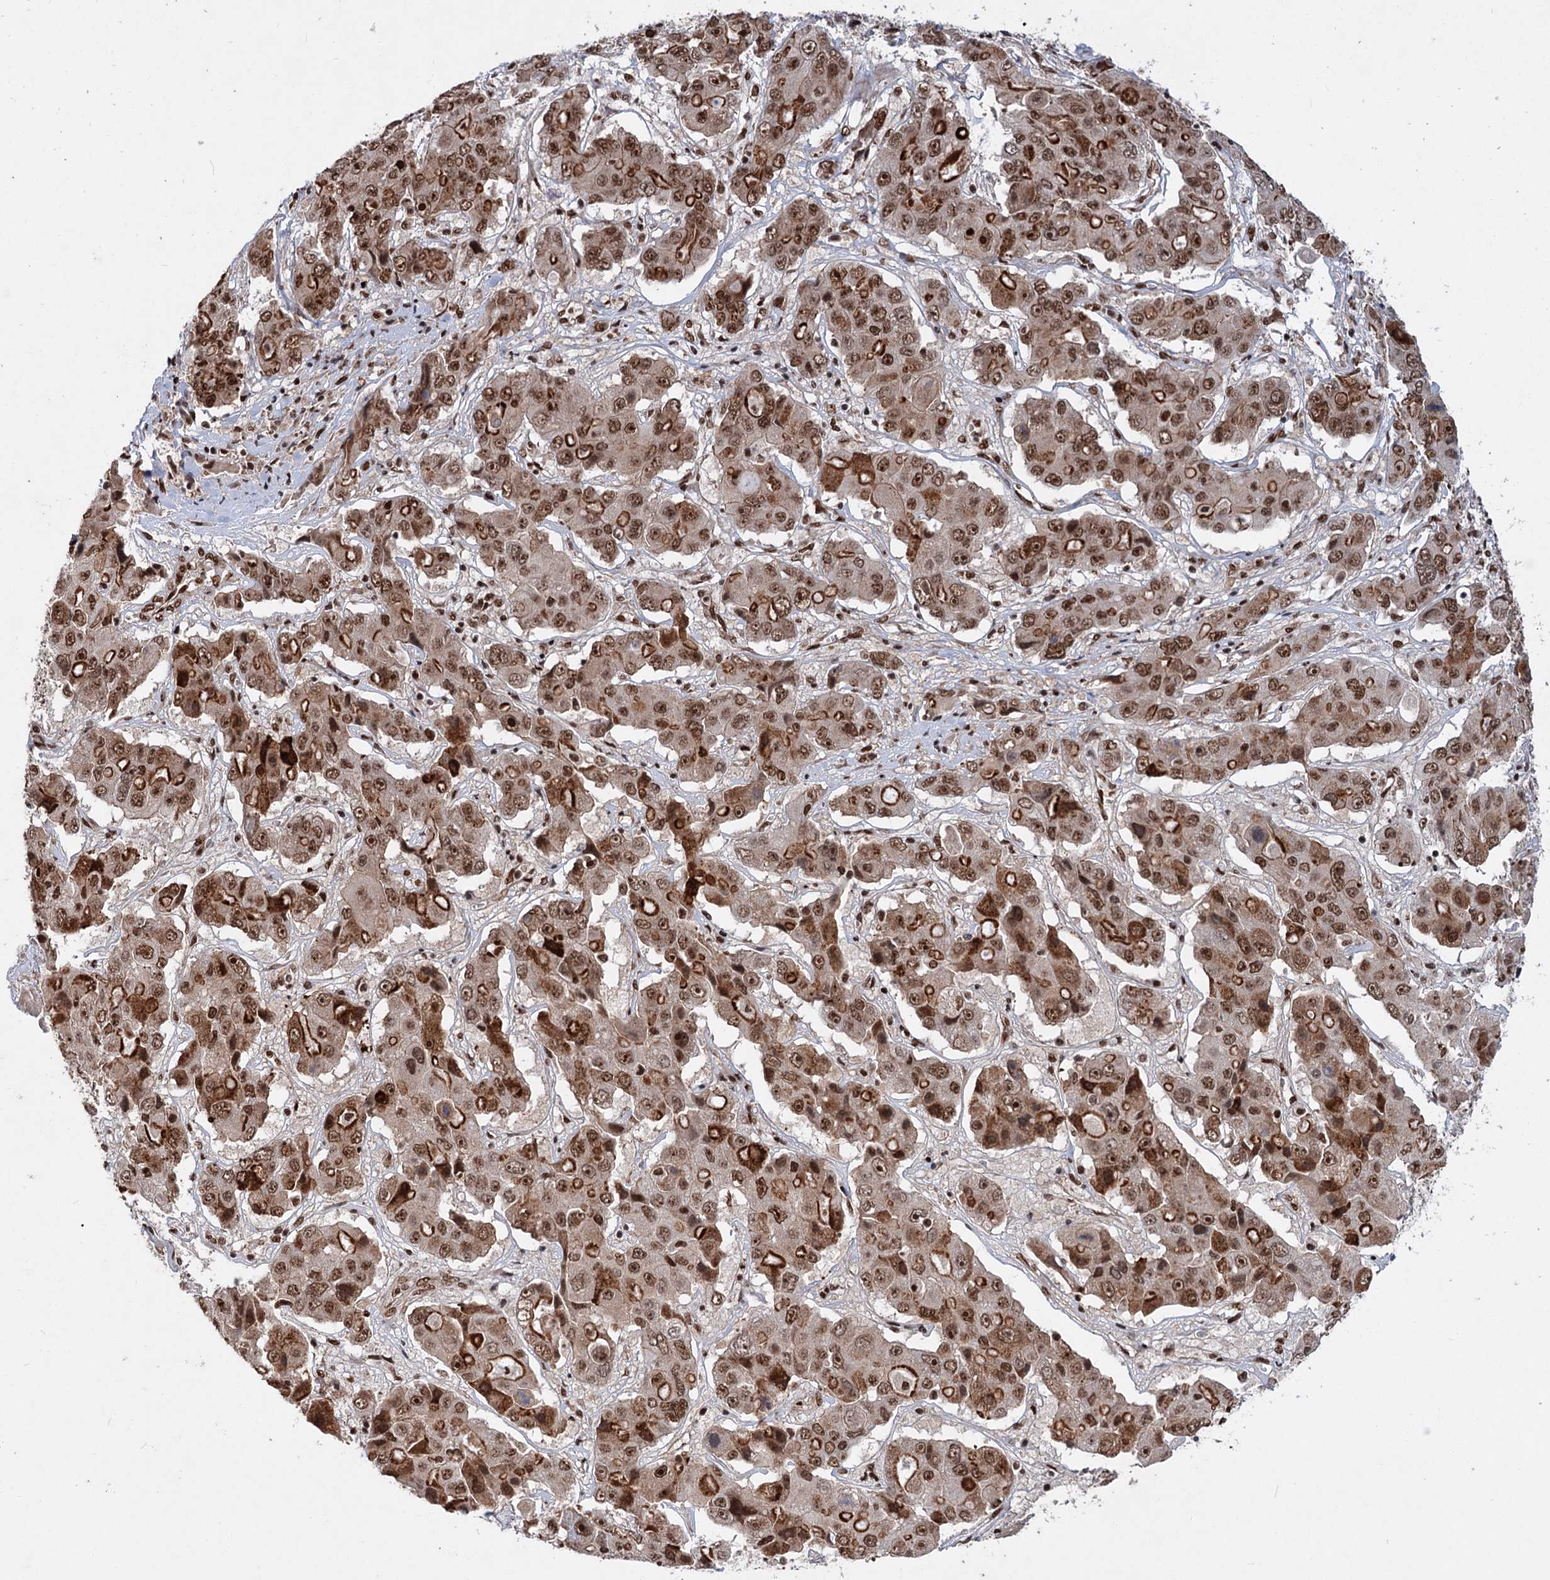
{"staining": {"intensity": "strong", "quantity": ">75%", "location": "cytoplasmic/membranous,nuclear"}, "tissue": "liver cancer", "cell_type": "Tumor cells", "image_type": "cancer", "snomed": [{"axis": "morphology", "description": "Cholangiocarcinoma"}, {"axis": "topography", "description": "Liver"}], "caption": "Protein expression analysis of liver cholangiocarcinoma shows strong cytoplasmic/membranous and nuclear staining in approximately >75% of tumor cells.", "gene": "MAML1", "patient": {"sex": "male", "age": 67}}